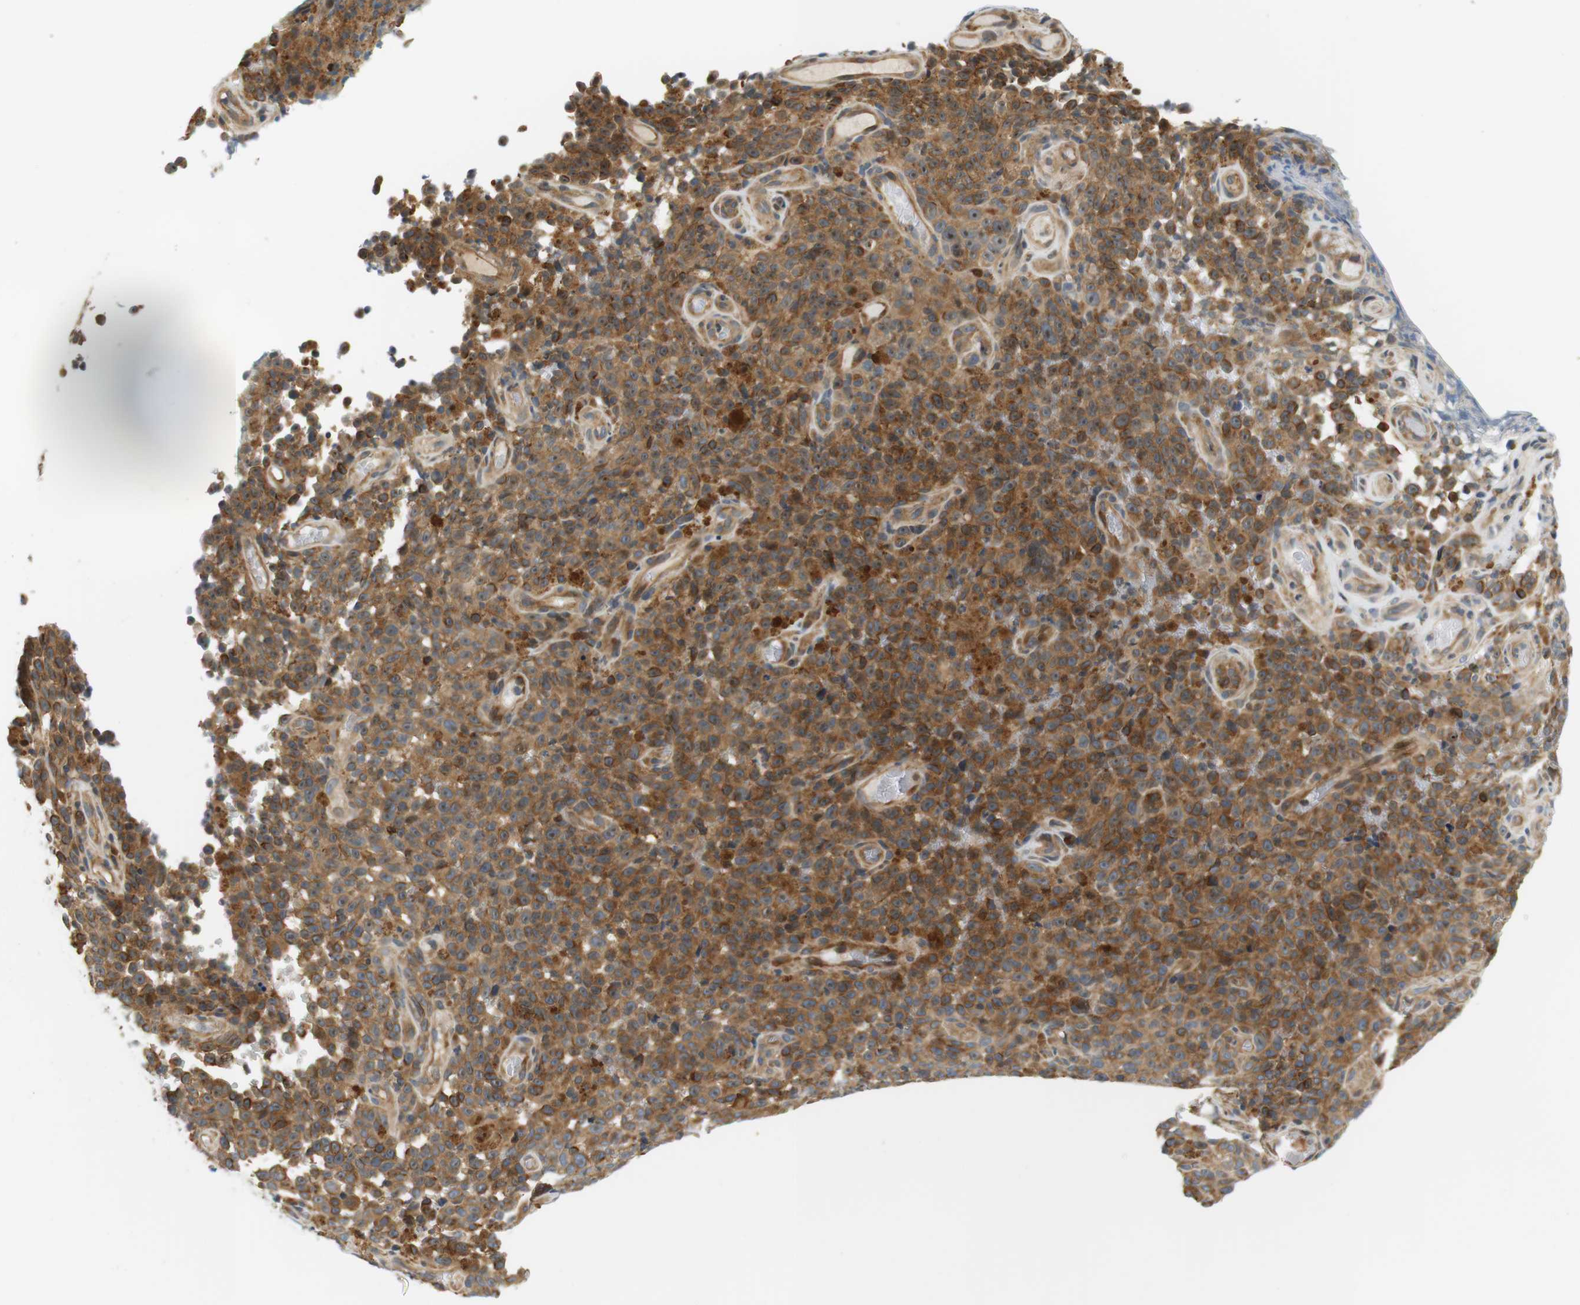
{"staining": {"intensity": "moderate", "quantity": ">75%", "location": "cytoplasmic/membranous"}, "tissue": "melanoma", "cell_type": "Tumor cells", "image_type": "cancer", "snomed": [{"axis": "morphology", "description": "Malignant melanoma, NOS"}, {"axis": "topography", "description": "Skin"}], "caption": "This image demonstrates IHC staining of human malignant melanoma, with medium moderate cytoplasmic/membranous expression in about >75% of tumor cells.", "gene": "SH3GLB1", "patient": {"sex": "female", "age": 82}}